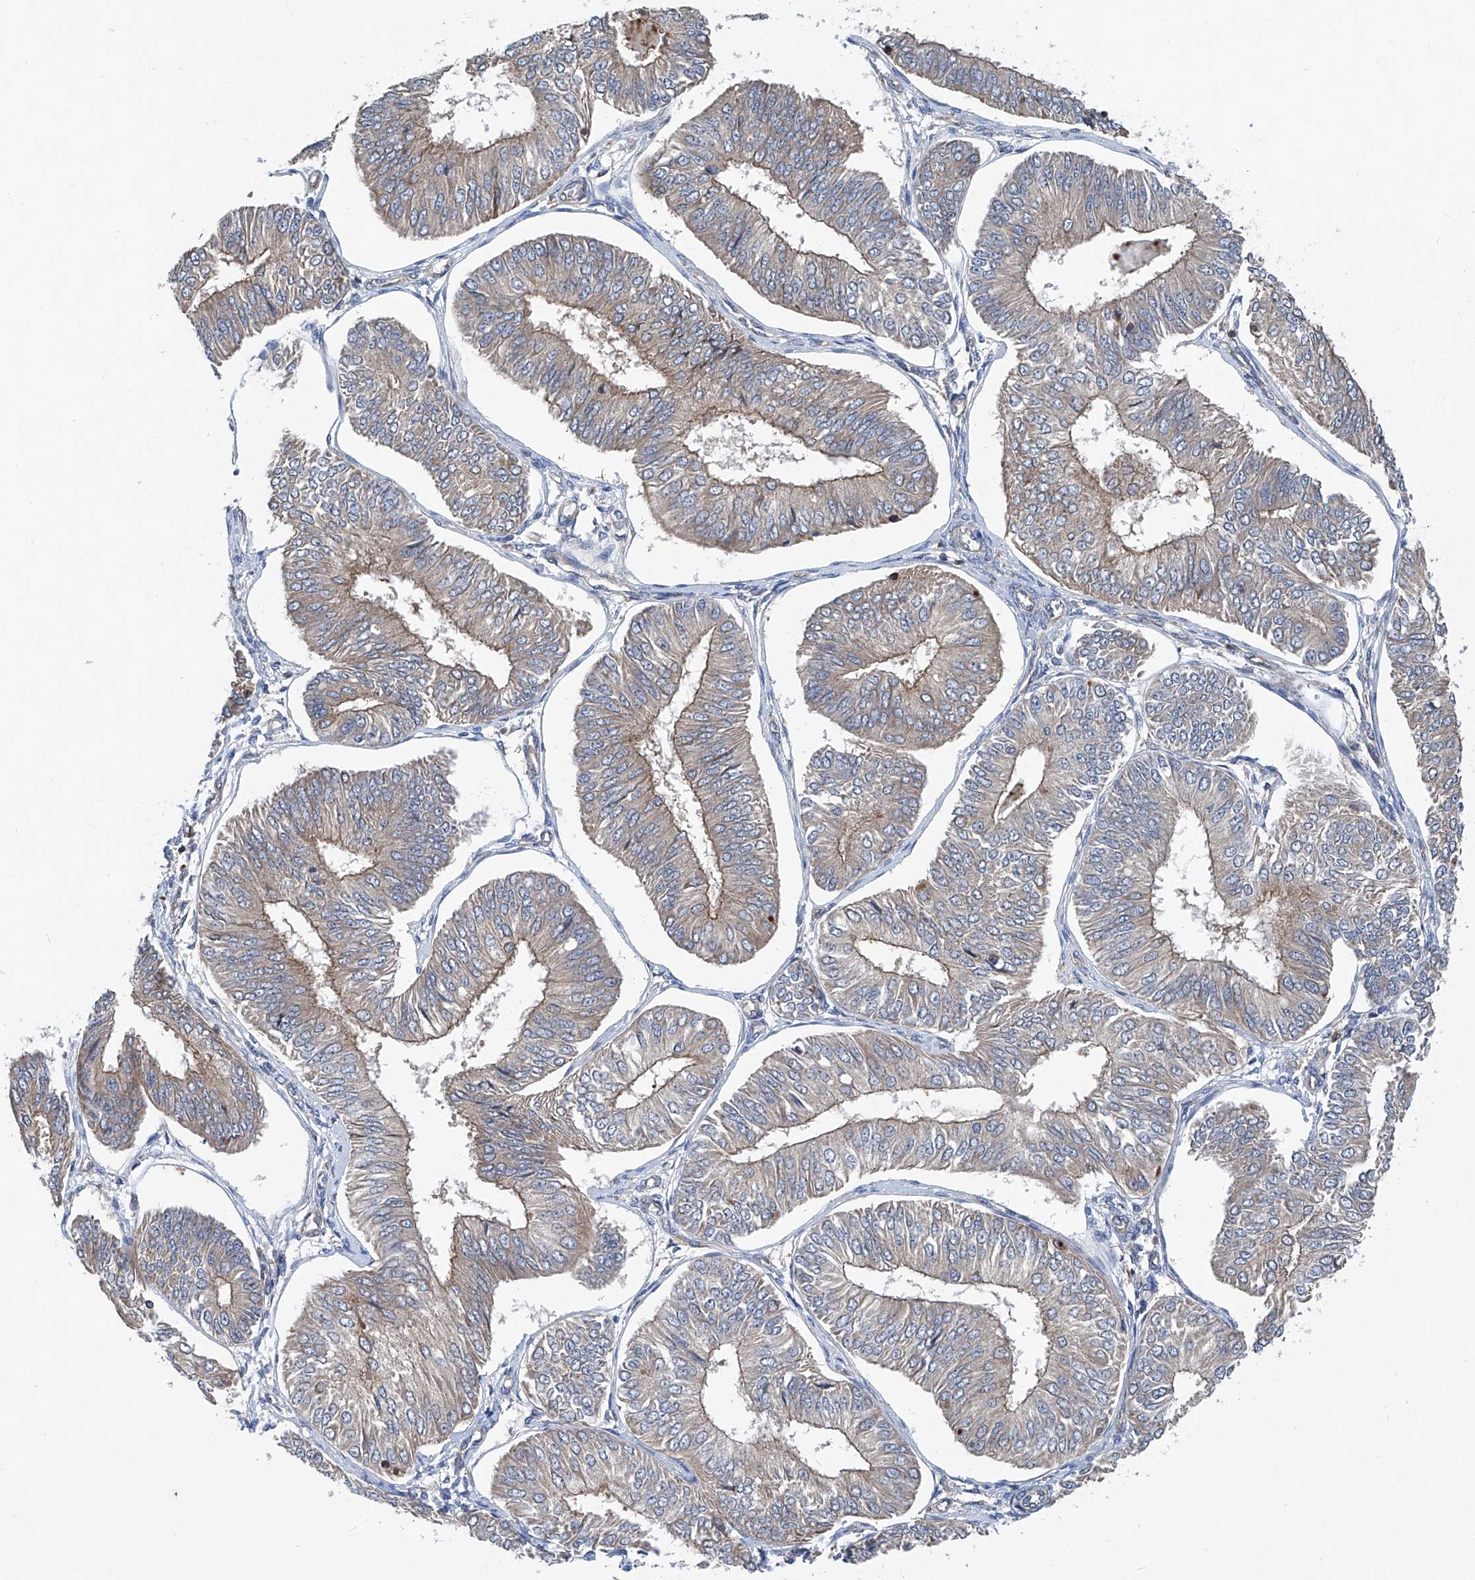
{"staining": {"intensity": "weak", "quantity": "25%-75%", "location": "cytoplasmic/membranous"}, "tissue": "endometrial cancer", "cell_type": "Tumor cells", "image_type": "cancer", "snomed": [{"axis": "morphology", "description": "Adenocarcinoma, NOS"}, {"axis": "topography", "description": "Endometrium"}], "caption": "The image reveals a brown stain indicating the presence of a protein in the cytoplasmic/membranous of tumor cells in endometrial cancer (adenocarcinoma). The staining was performed using DAB (3,3'-diaminobenzidine) to visualize the protein expression in brown, while the nuclei were stained in blue with hematoxylin (Magnification: 20x).", "gene": "TRIM38", "patient": {"sex": "female", "age": 58}}